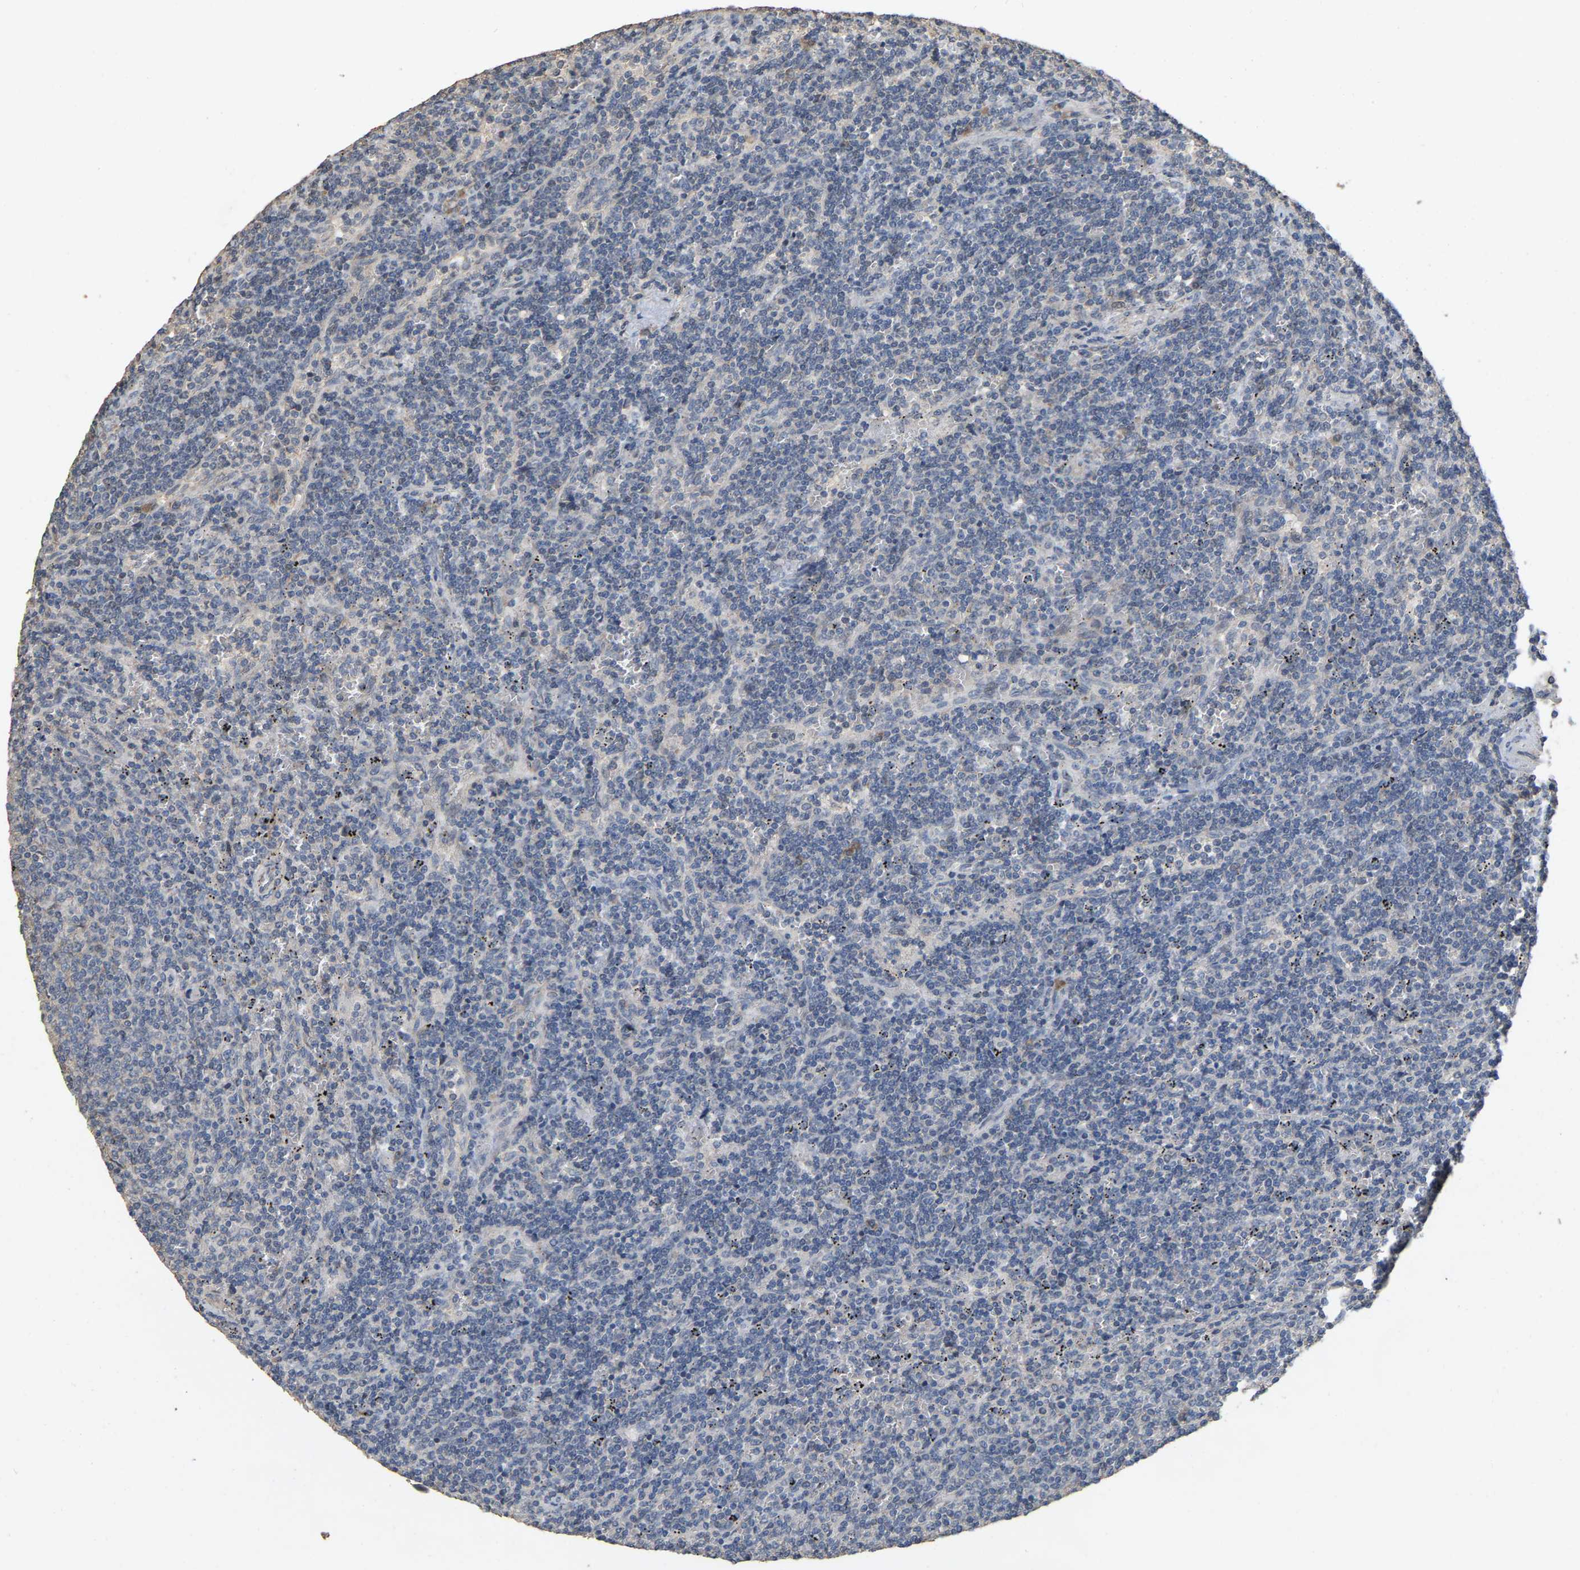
{"staining": {"intensity": "negative", "quantity": "none", "location": "none"}, "tissue": "lymphoma", "cell_type": "Tumor cells", "image_type": "cancer", "snomed": [{"axis": "morphology", "description": "Malignant lymphoma, non-Hodgkin's type, Low grade"}, {"axis": "topography", "description": "Spleen"}], "caption": "Tumor cells are negative for brown protein staining in lymphoma. (Stains: DAB (3,3'-diaminobenzidine) immunohistochemistry (IHC) with hematoxylin counter stain, Microscopy: brightfield microscopy at high magnification).", "gene": "NCS1", "patient": {"sex": "female", "age": 50}}